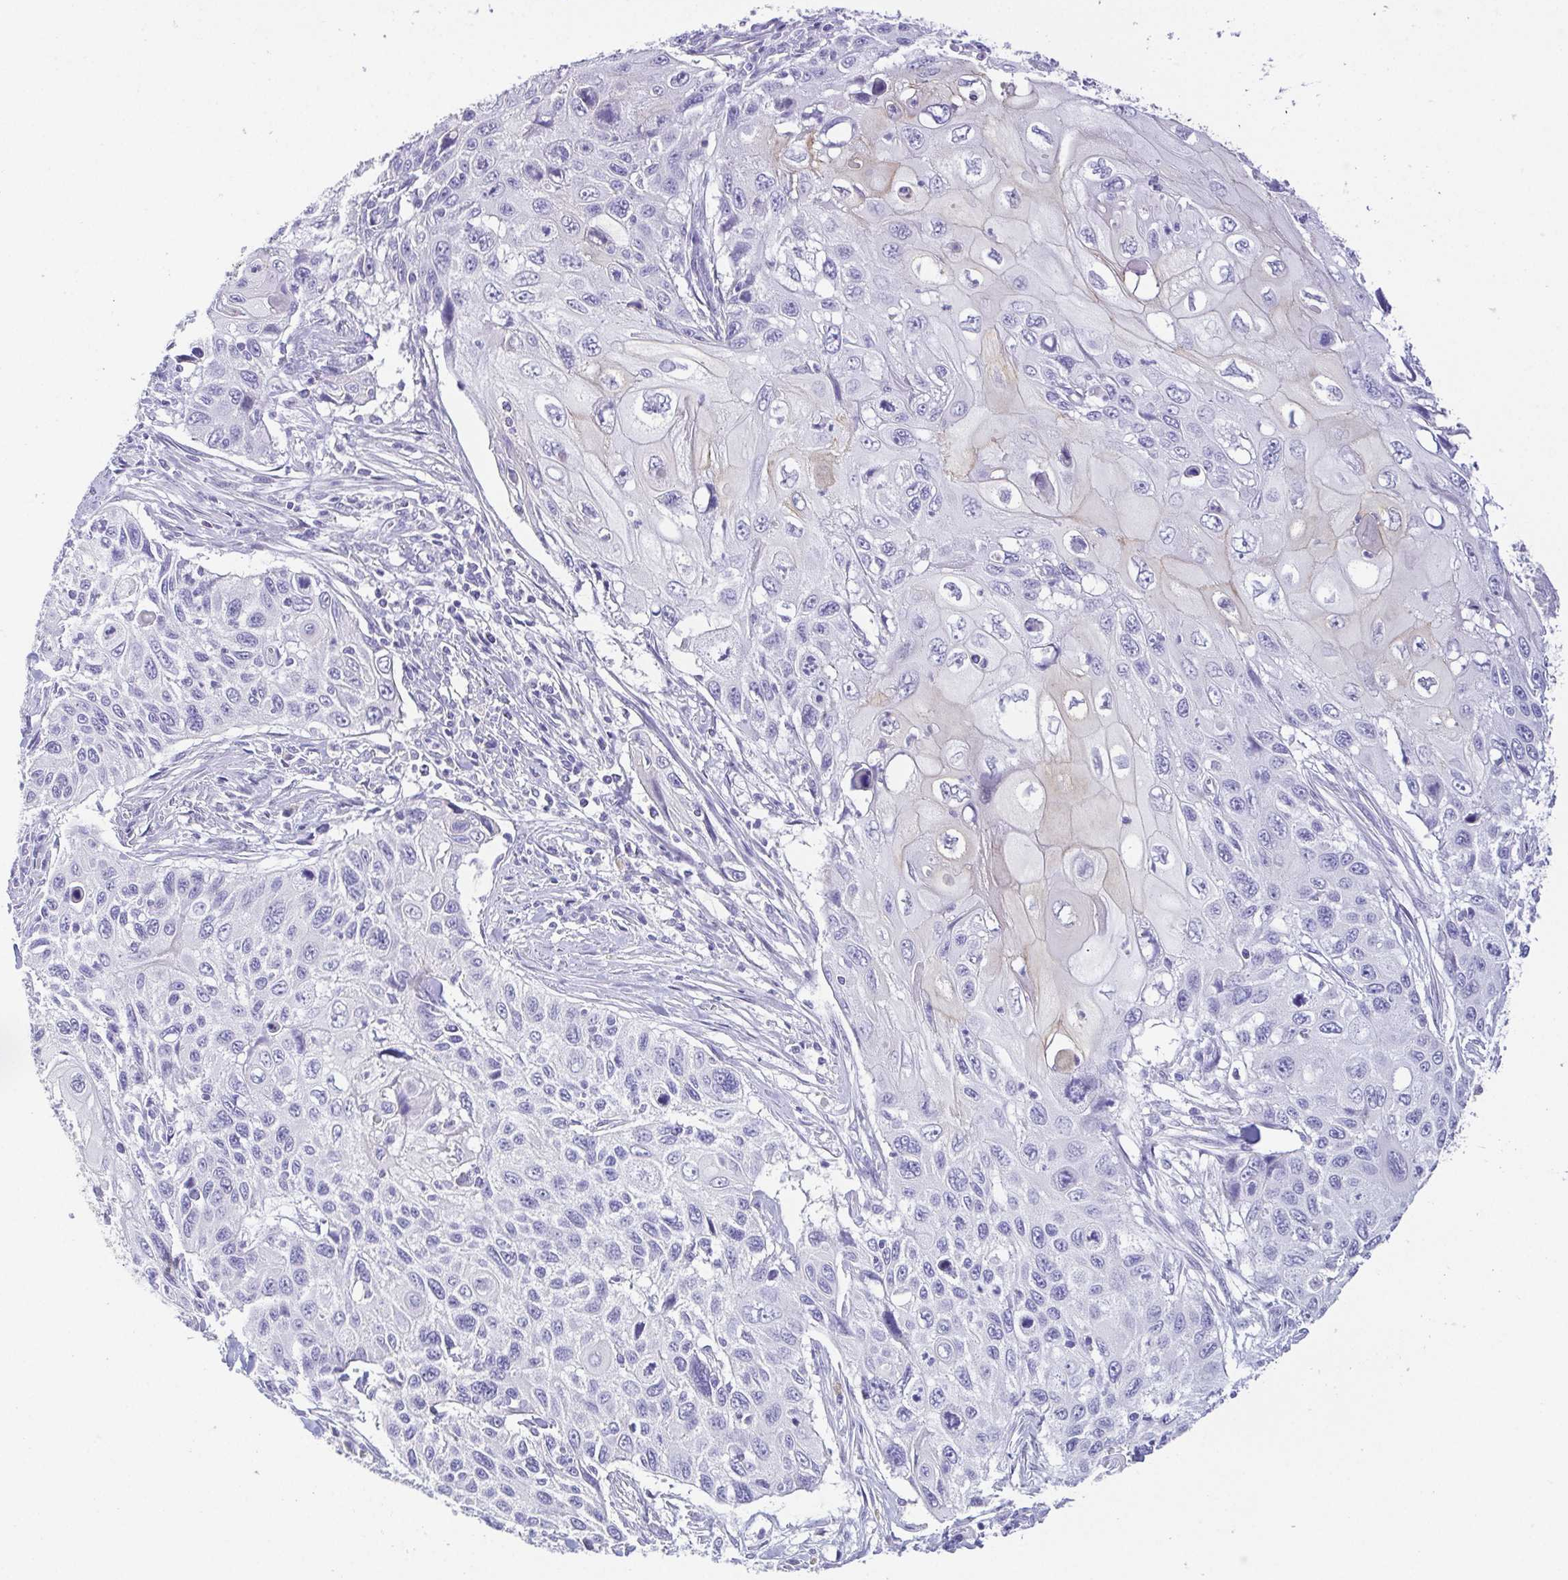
{"staining": {"intensity": "negative", "quantity": "none", "location": "none"}, "tissue": "cervical cancer", "cell_type": "Tumor cells", "image_type": "cancer", "snomed": [{"axis": "morphology", "description": "Squamous cell carcinoma, NOS"}, {"axis": "topography", "description": "Cervix"}], "caption": "DAB (3,3'-diaminobenzidine) immunohistochemical staining of cervical squamous cell carcinoma exhibits no significant expression in tumor cells. The staining is performed using DAB brown chromogen with nuclei counter-stained in using hematoxylin.", "gene": "HAPLN2", "patient": {"sex": "female", "age": 70}}